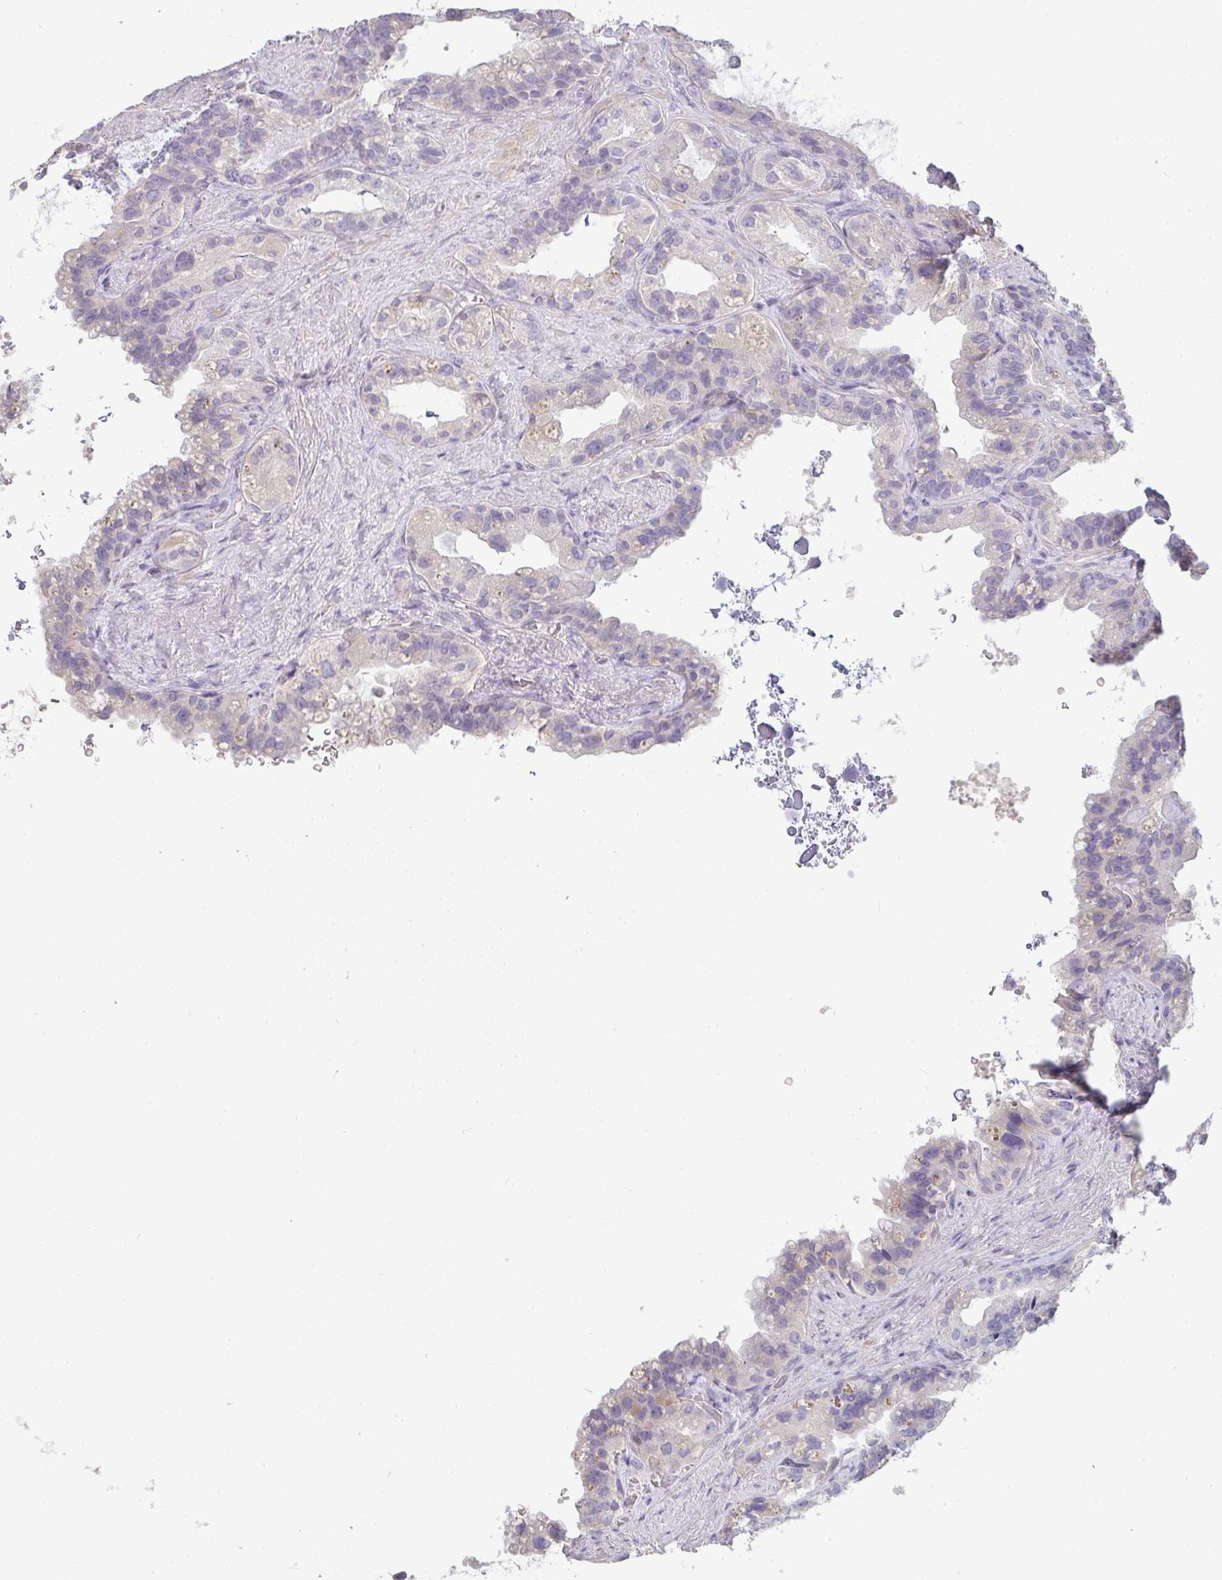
{"staining": {"intensity": "negative", "quantity": "none", "location": "none"}, "tissue": "seminal vesicle", "cell_type": "Glandular cells", "image_type": "normal", "snomed": [{"axis": "morphology", "description": "Normal tissue, NOS"}, {"axis": "topography", "description": "Seminal veicle"}, {"axis": "topography", "description": "Peripheral nerve tissue"}], "caption": "High power microscopy photomicrograph of an IHC micrograph of normal seminal vesicle, revealing no significant expression in glandular cells. Brightfield microscopy of IHC stained with DAB (brown) and hematoxylin (blue), captured at high magnification.", "gene": "FILIP1", "patient": {"sex": "male", "age": 76}}